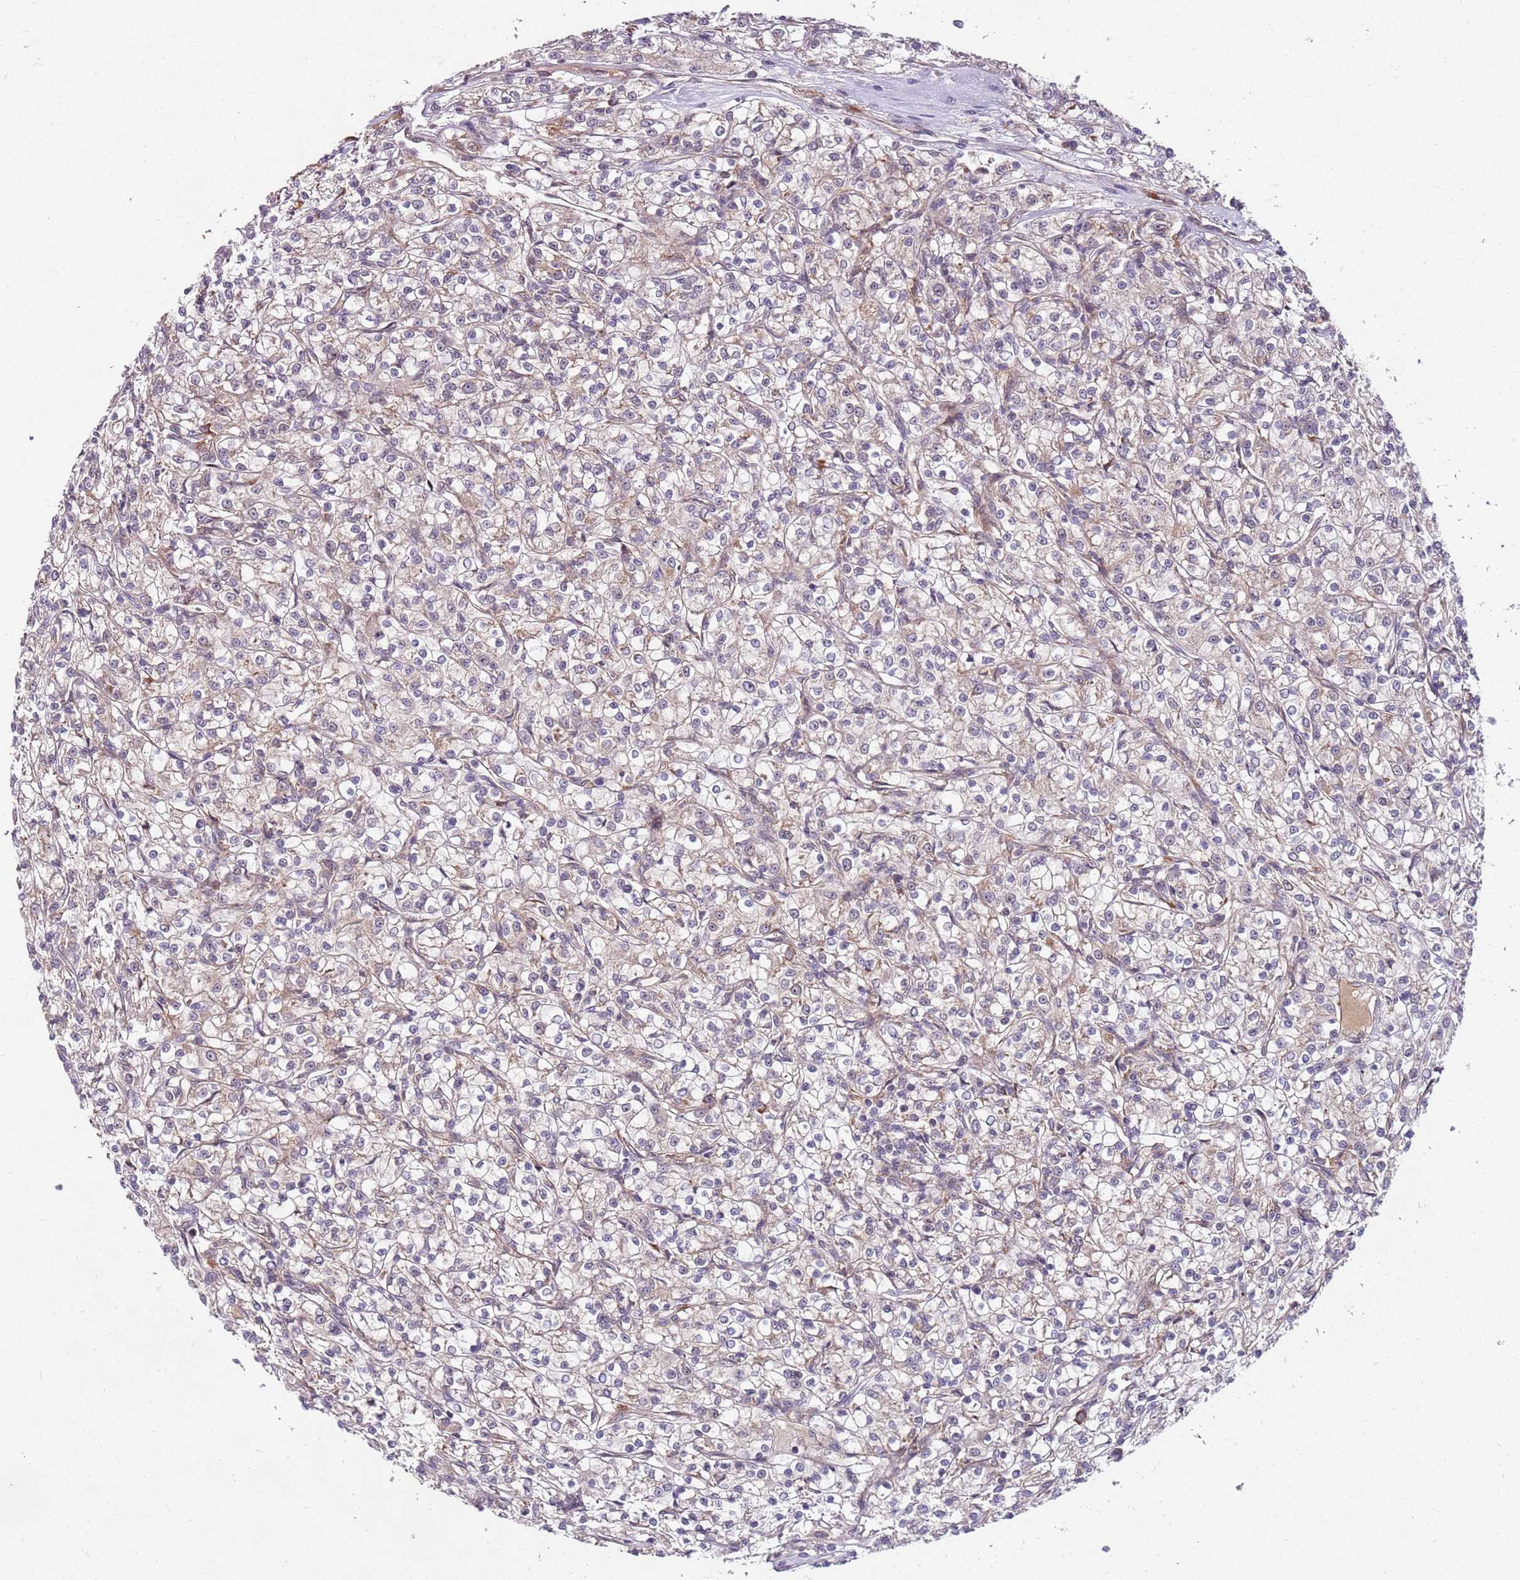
{"staining": {"intensity": "weak", "quantity": "<25%", "location": "cytoplasmic/membranous"}, "tissue": "renal cancer", "cell_type": "Tumor cells", "image_type": "cancer", "snomed": [{"axis": "morphology", "description": "Adenocarcinoma, NOS"}, {"axis": "topography", "description": "Kidney"}], "caption": "A high-resolution photomicrograph shows IHC staining of renal cancer, which exhibits no significant staining in tumor cells. The staining is performed using DAB (3,3'-diaminobenzidine) brown chromogen with nuclei counter-stained in using hematoxylin.", "gene": "FBXL22", "patient": {"sex": "female", "age": 59}}